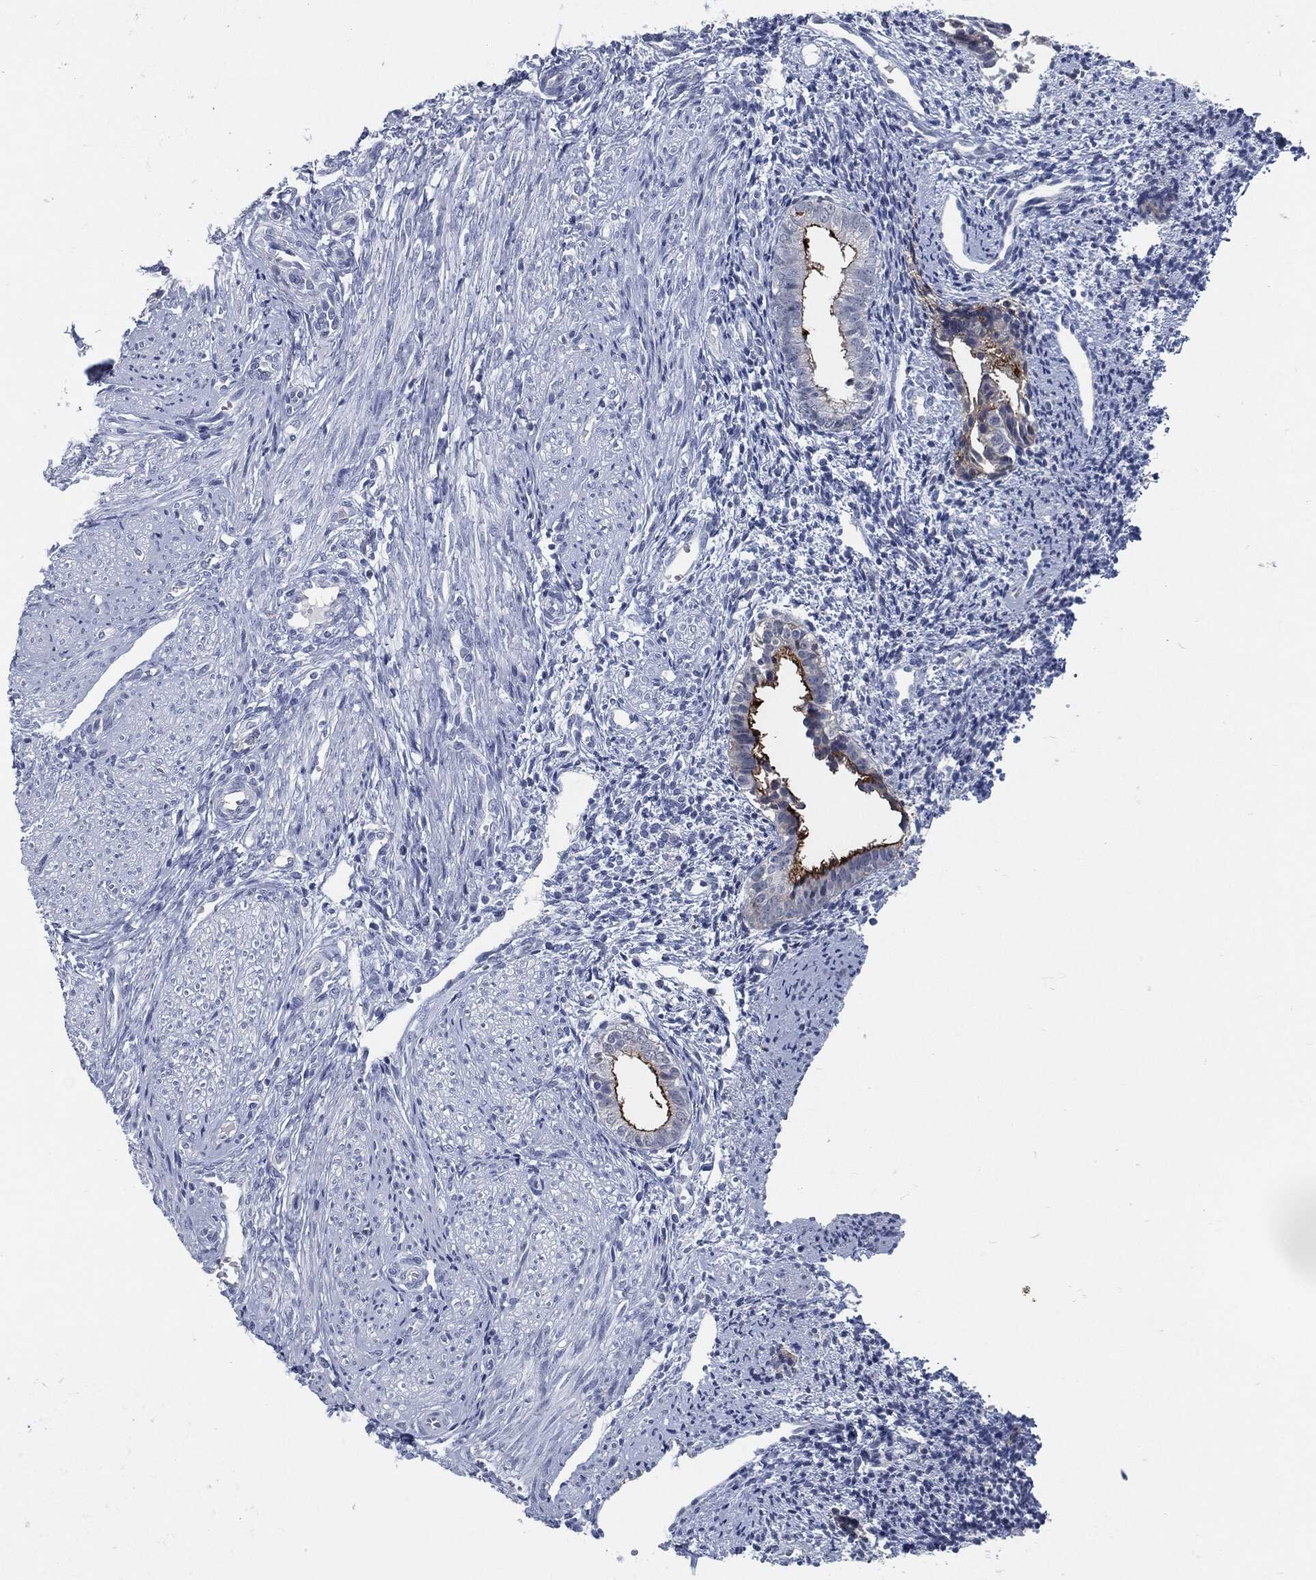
{"staining": {"intensity": "negative", "quantity": "none", "location": "none"}, "tissue": "endometrium", "cell_type": "Cells in endometrial stroma", "image_type": "normal", "snomed": [{"axis": "morphology", "description": "Normal tissue, NOS"}, {"axis": "topography", "description": "Endometrium"}], "caption": "Endometrium stained for a protein using IHC demonstrates no positivity cells in endometrial stroma.", "gene": "PROM1", "patient": {"sex": "female", "age": 47}}